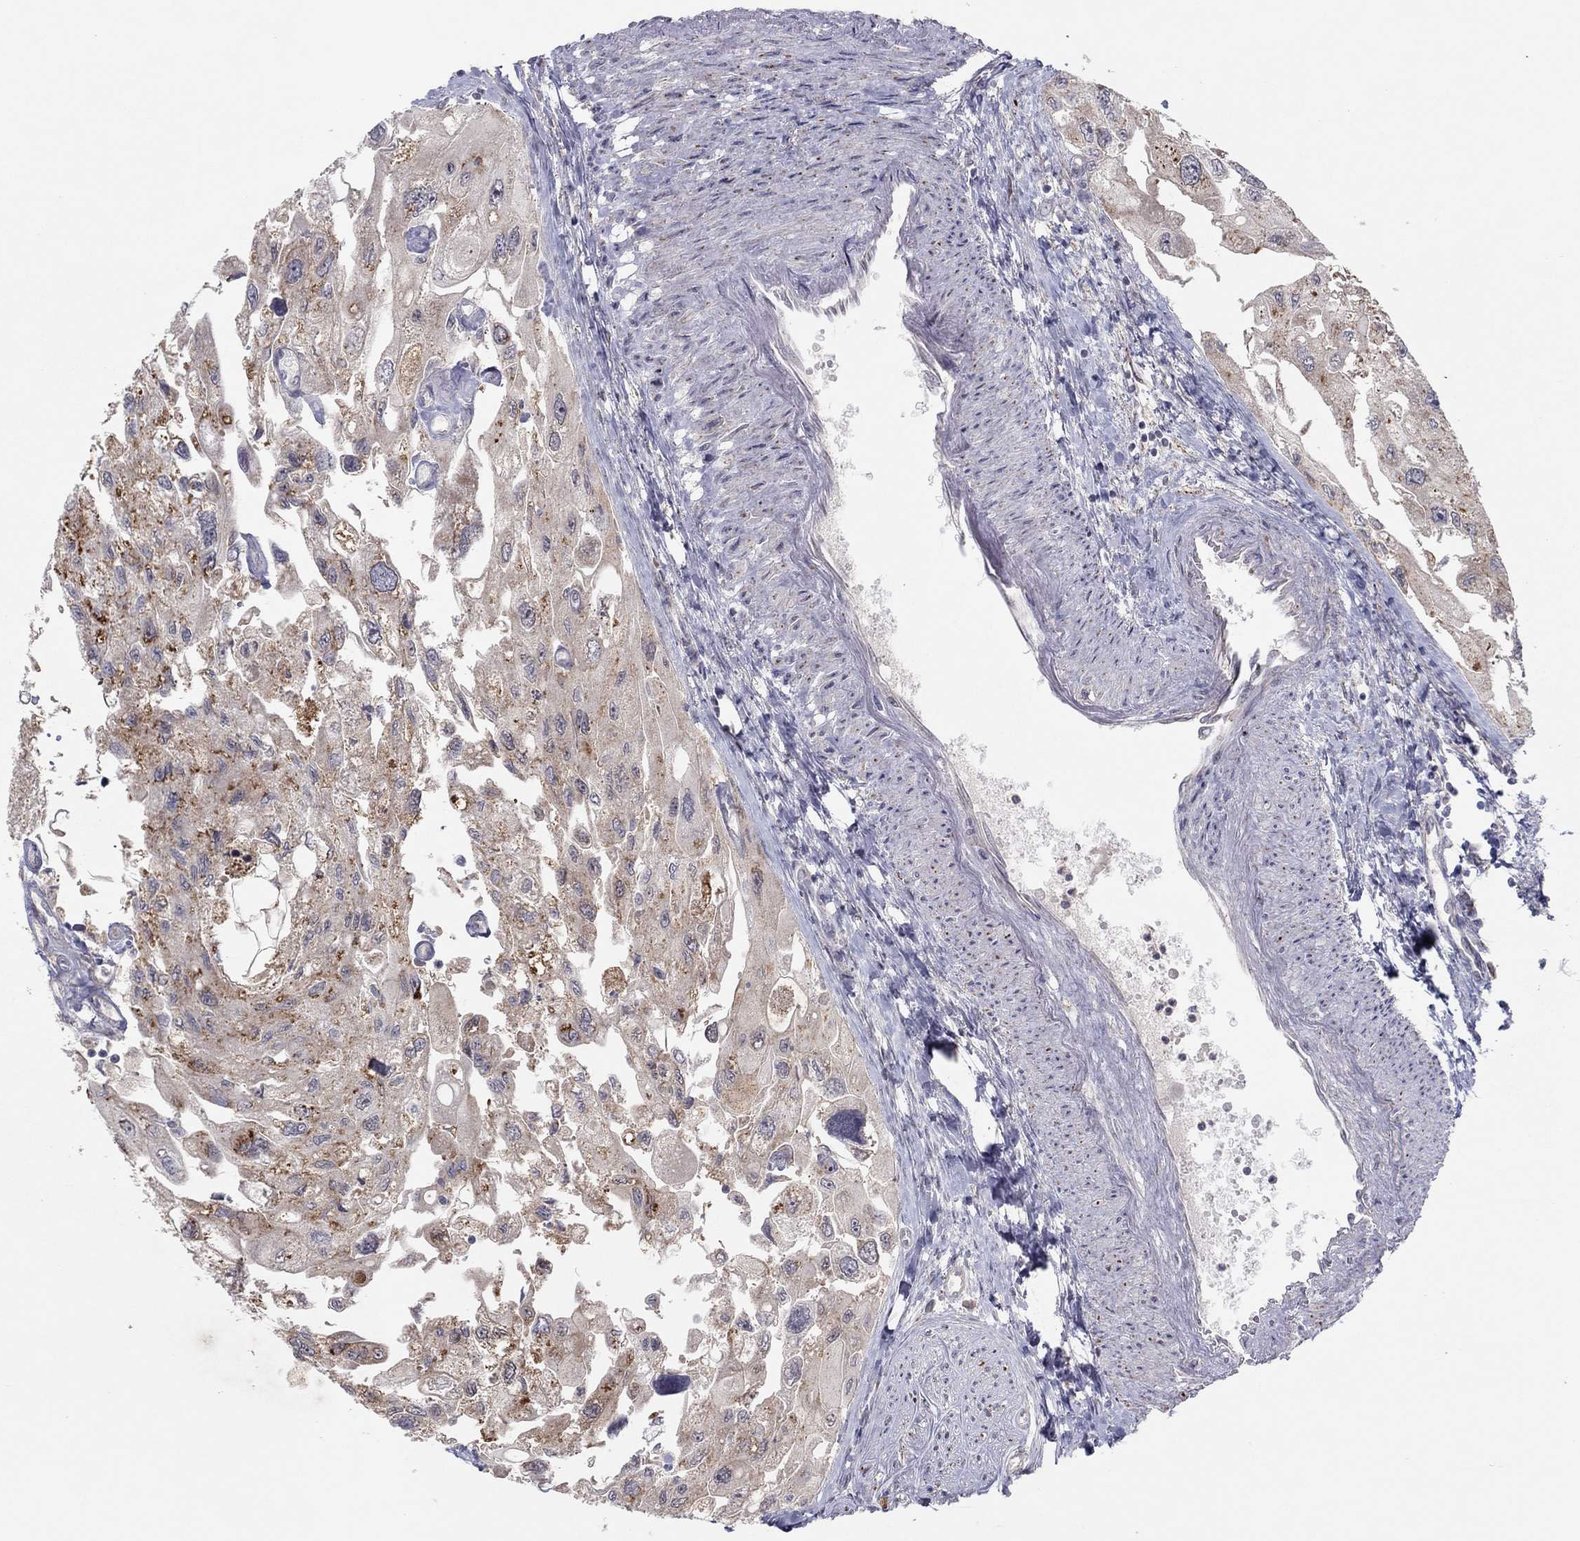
{"staining": {"intensity": "moderate", "quantity": "<25%", "location": "cytoplasmic/membranous"}, "tissue": "urothelial cancer", "cell_type": "Tumor cells", "image_type": "cancer", "snomed": [{"axis": "morphology", "description": "Urothelial carcinoma, High grade"}, {"axis": "topography", "description": "Urinary bladder"}], "caption": "An image showing moderate cytoplasmic/membranous positivity in approximately <25% of tumor cells in urothelial cancer, as visualized by brown immunohistochemical staining.", "gene": "CRACDL", "patient": {"sex": "male", "age": 59}}